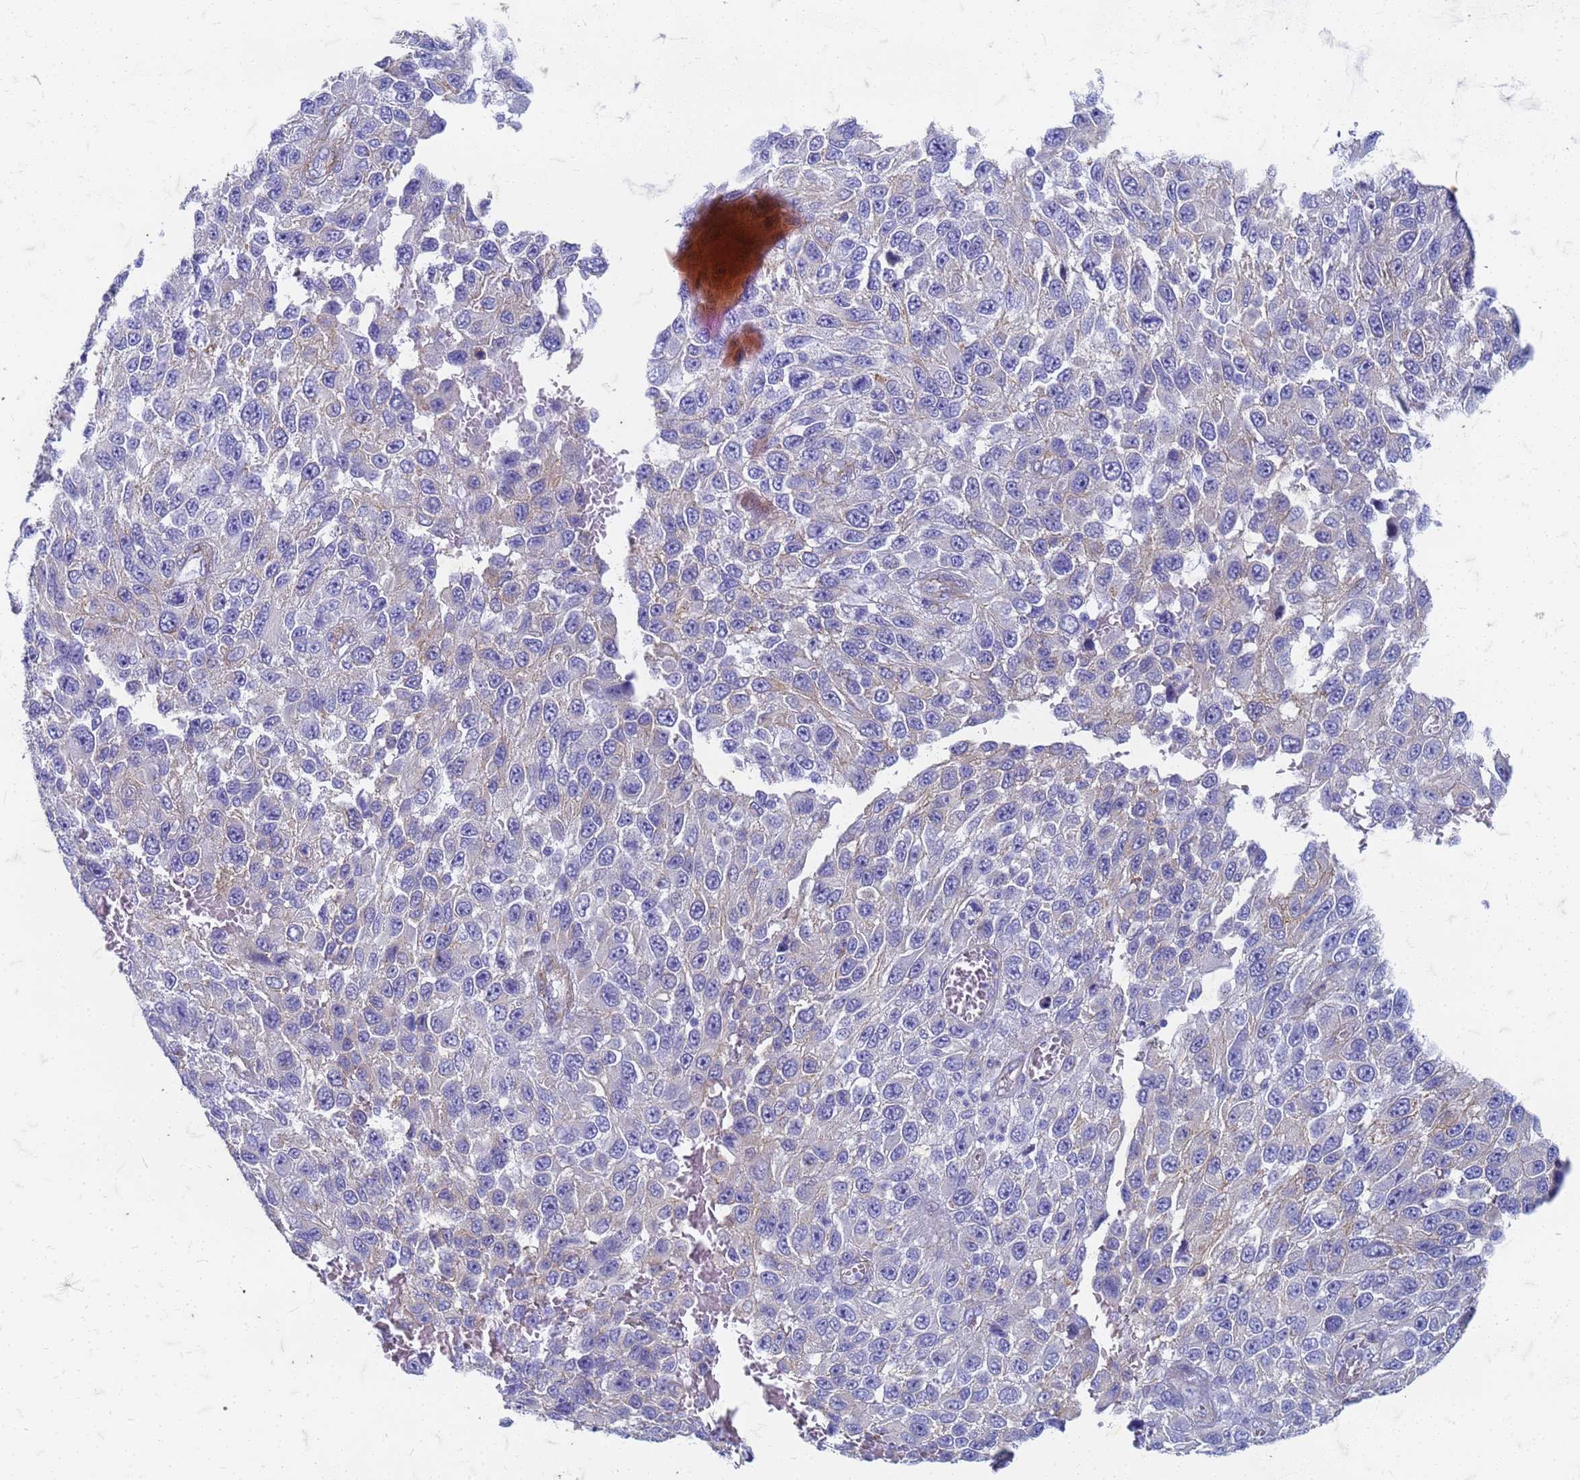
{"staining": {"intensity": "negative", "quantity": "none", "location": "none"}, "tissue": "melanoma", "cell_type": "Tumor cells", "image_type": "cancer", "snomed": [{"axis": "morphology", "description": "Normal tissue, NOS"}, {"axis": "morphology", "description": "Malignant melanoma, NOS"}, {"axis": "topography", "description": "Skin"}], "caption": "This is an immunohistochemistry histopathology image of human melanoma. There is no staining in tumor cells.", "gene": "TRIM64B", "patient": {"sex": "female", "age": 96}}